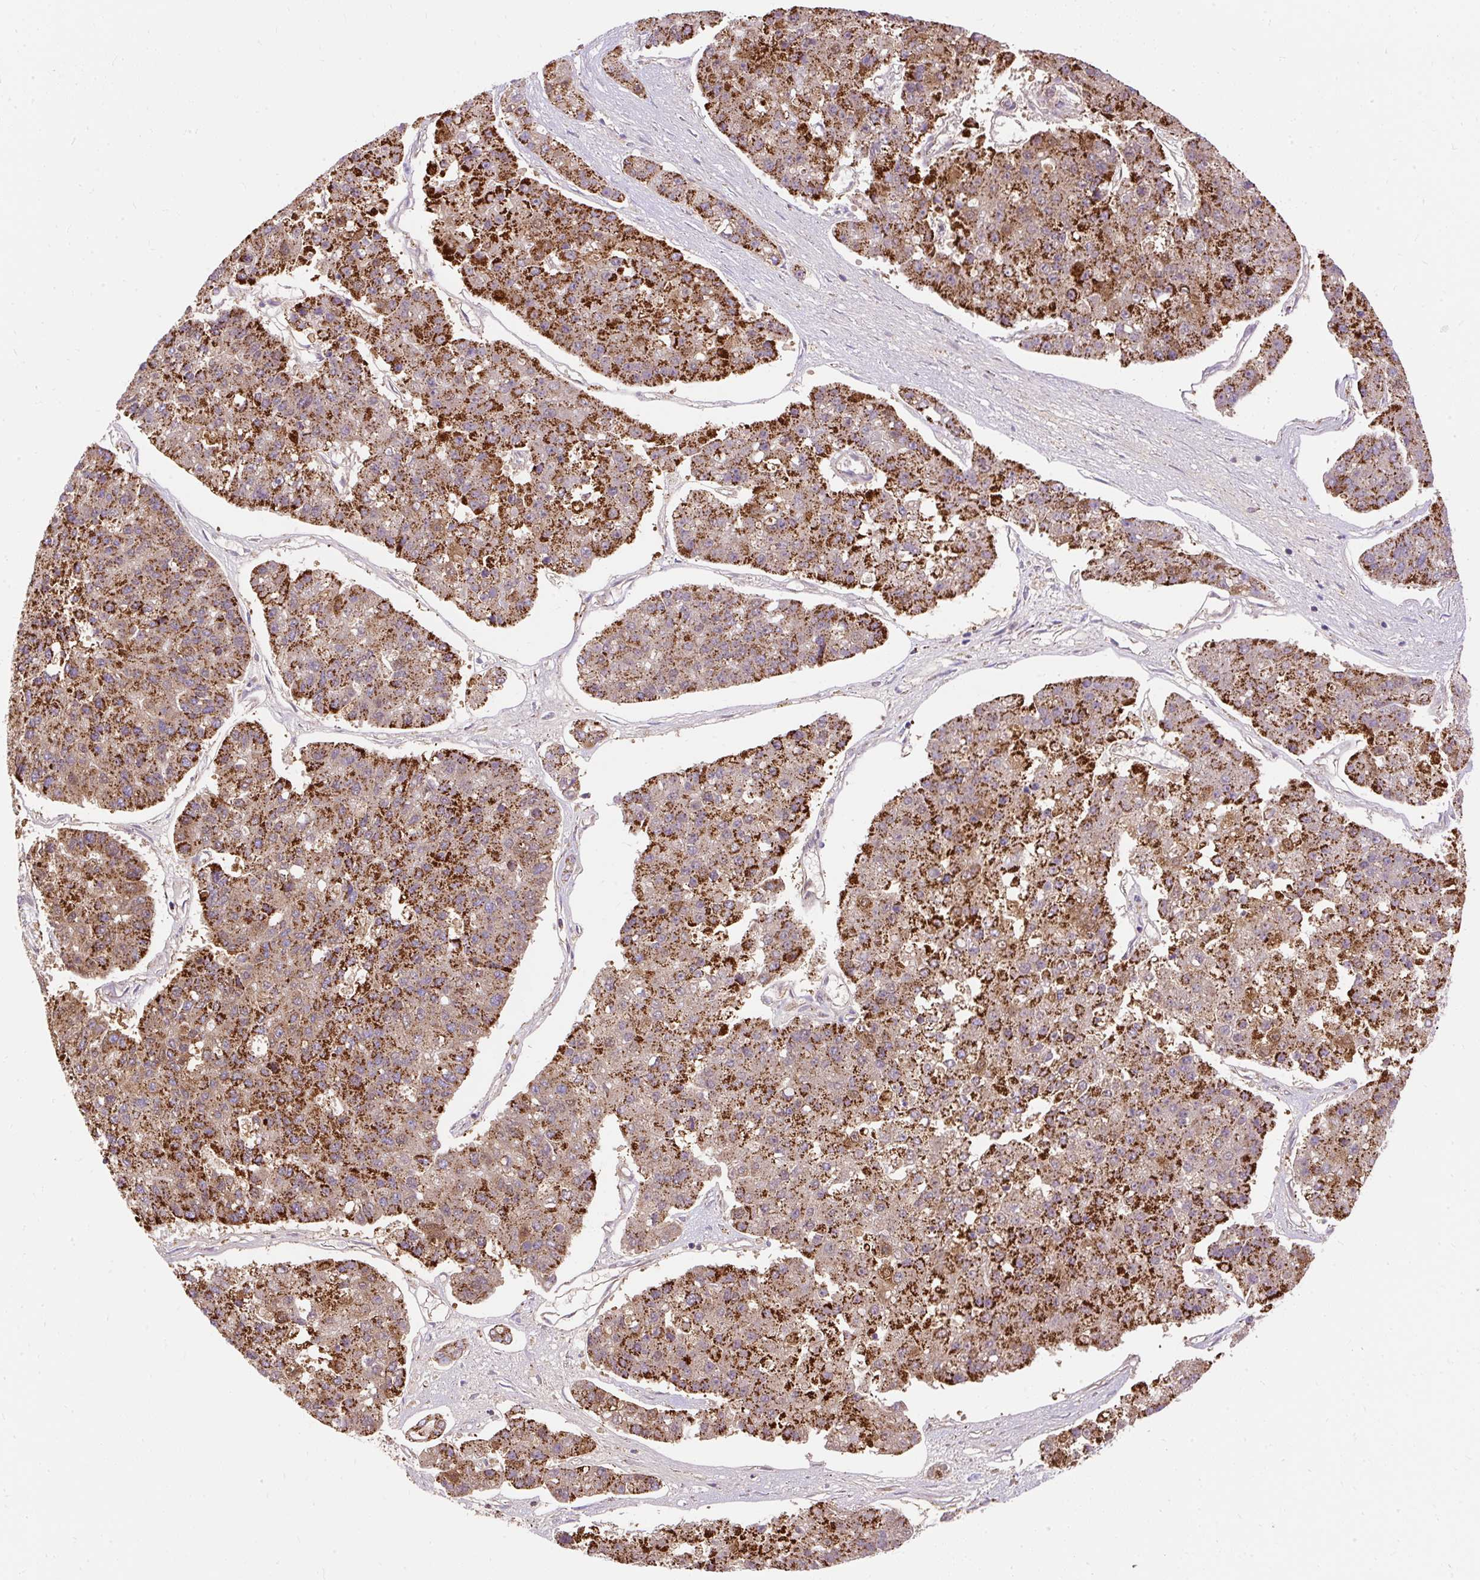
{"staining": {"intensity": "strong", "quantity": ">75%", "location": "cytoplasmic/membranous"}, "tissue": "pancreatic cancer", "cell_type": "Tumor cells", "image_type": "cancer", "snomed": [{"axis": "morphology", "description": "Adenocarcinoma, NOS"}, {"axis": "topography", "description": "Pancreas"}], "caption": "This histopathology image exhibits immunohistochemistry (IHC) staining of human adenocarcinoma (pancreatic), with high strong cytoplasmic/membranous positivity in approximately >75% of tumor cells.", "gene": "CEP290", "patient": {"sex": "male", "age": 50}}